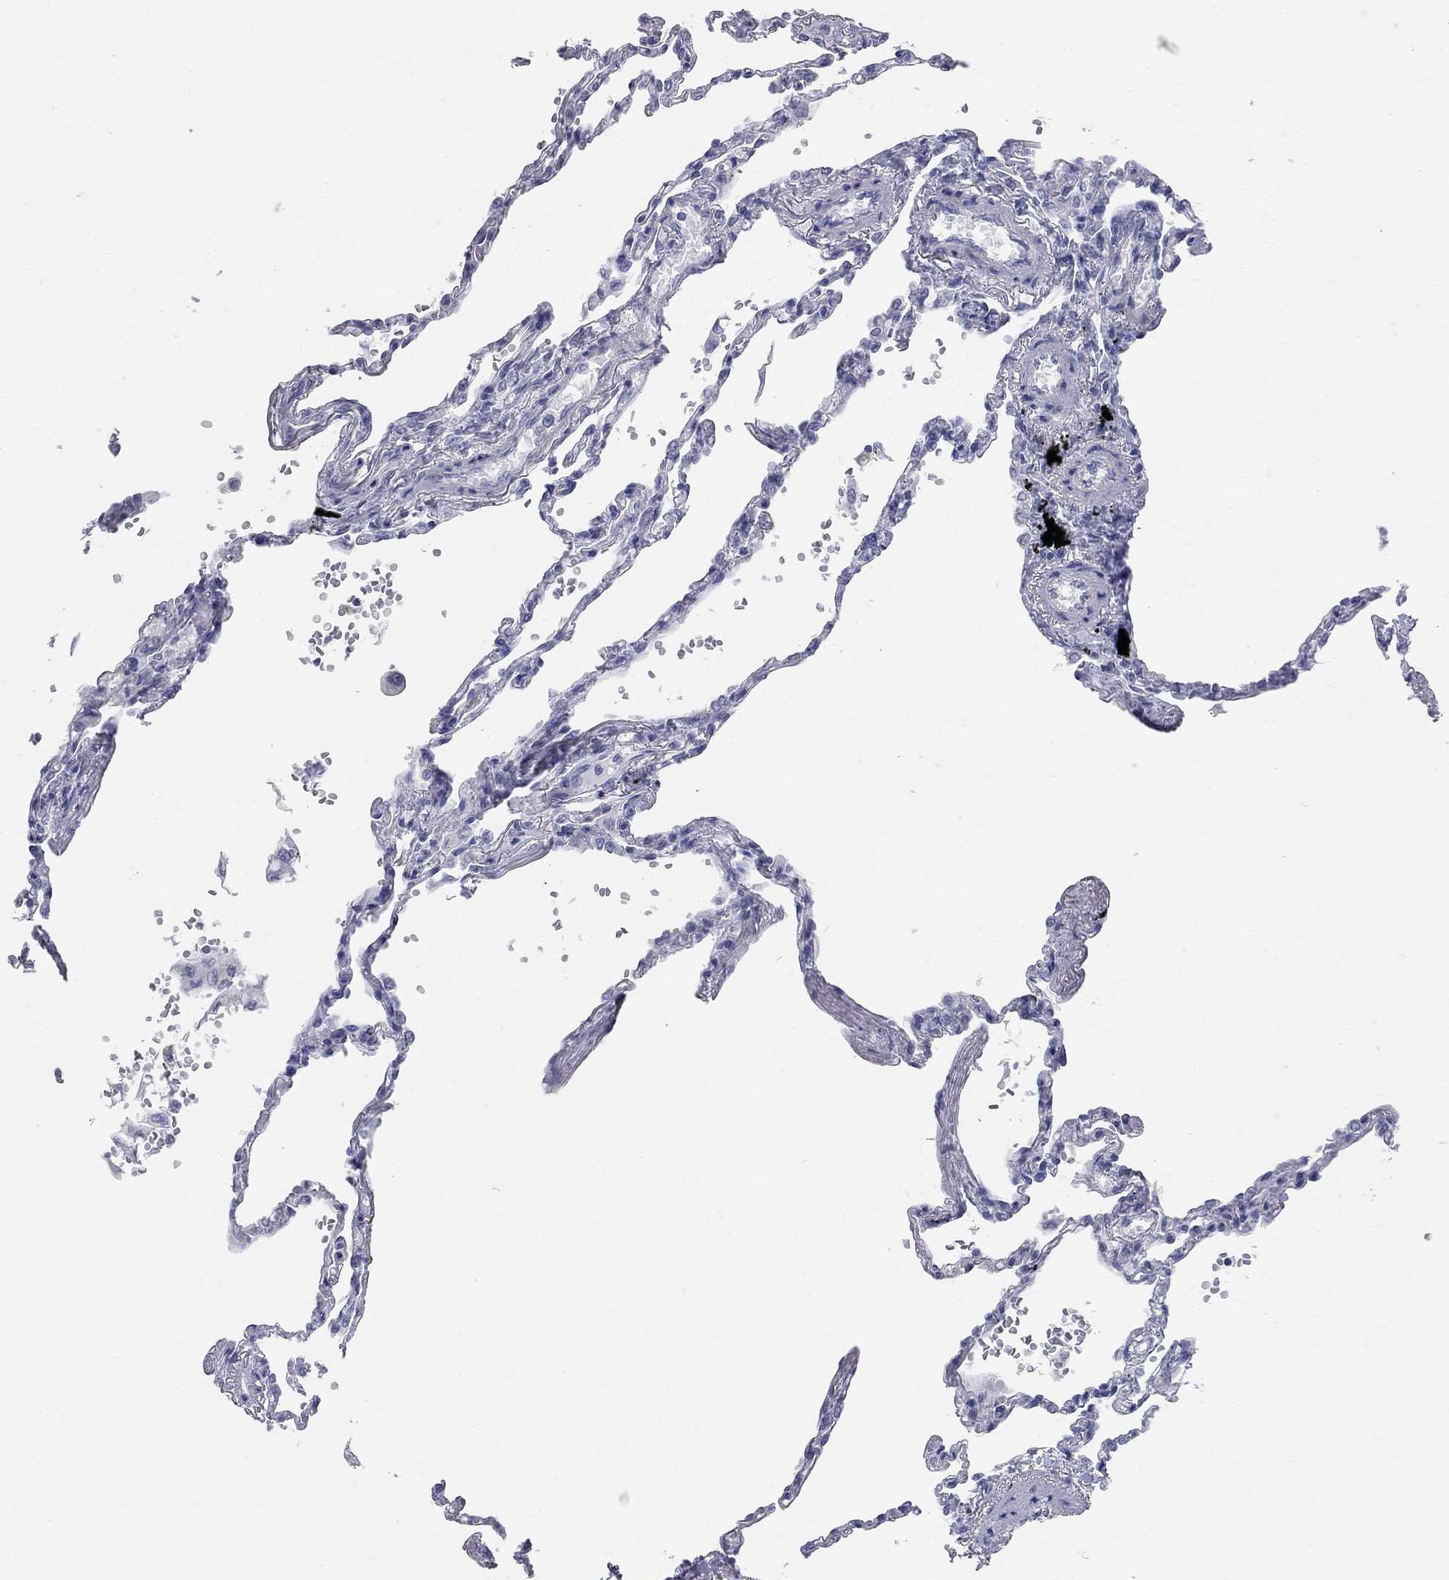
{"staining": {"intensity": "negative", "quantity": "none", "location": "none"}, "tissue": "lung", "cell_type": "Alveolar cells", "image_type": "normal", "snomed": [{"axis": "morphology", "description": "Normal tissue, NOS"}, {"axis": "topography", "description": "Lung"}], "caption": "Human lung stained for a protein using IHC shows no positivity in alveolar cells.", "gene": "AOX1", "patient": {"sex": "male", "age": 78}}